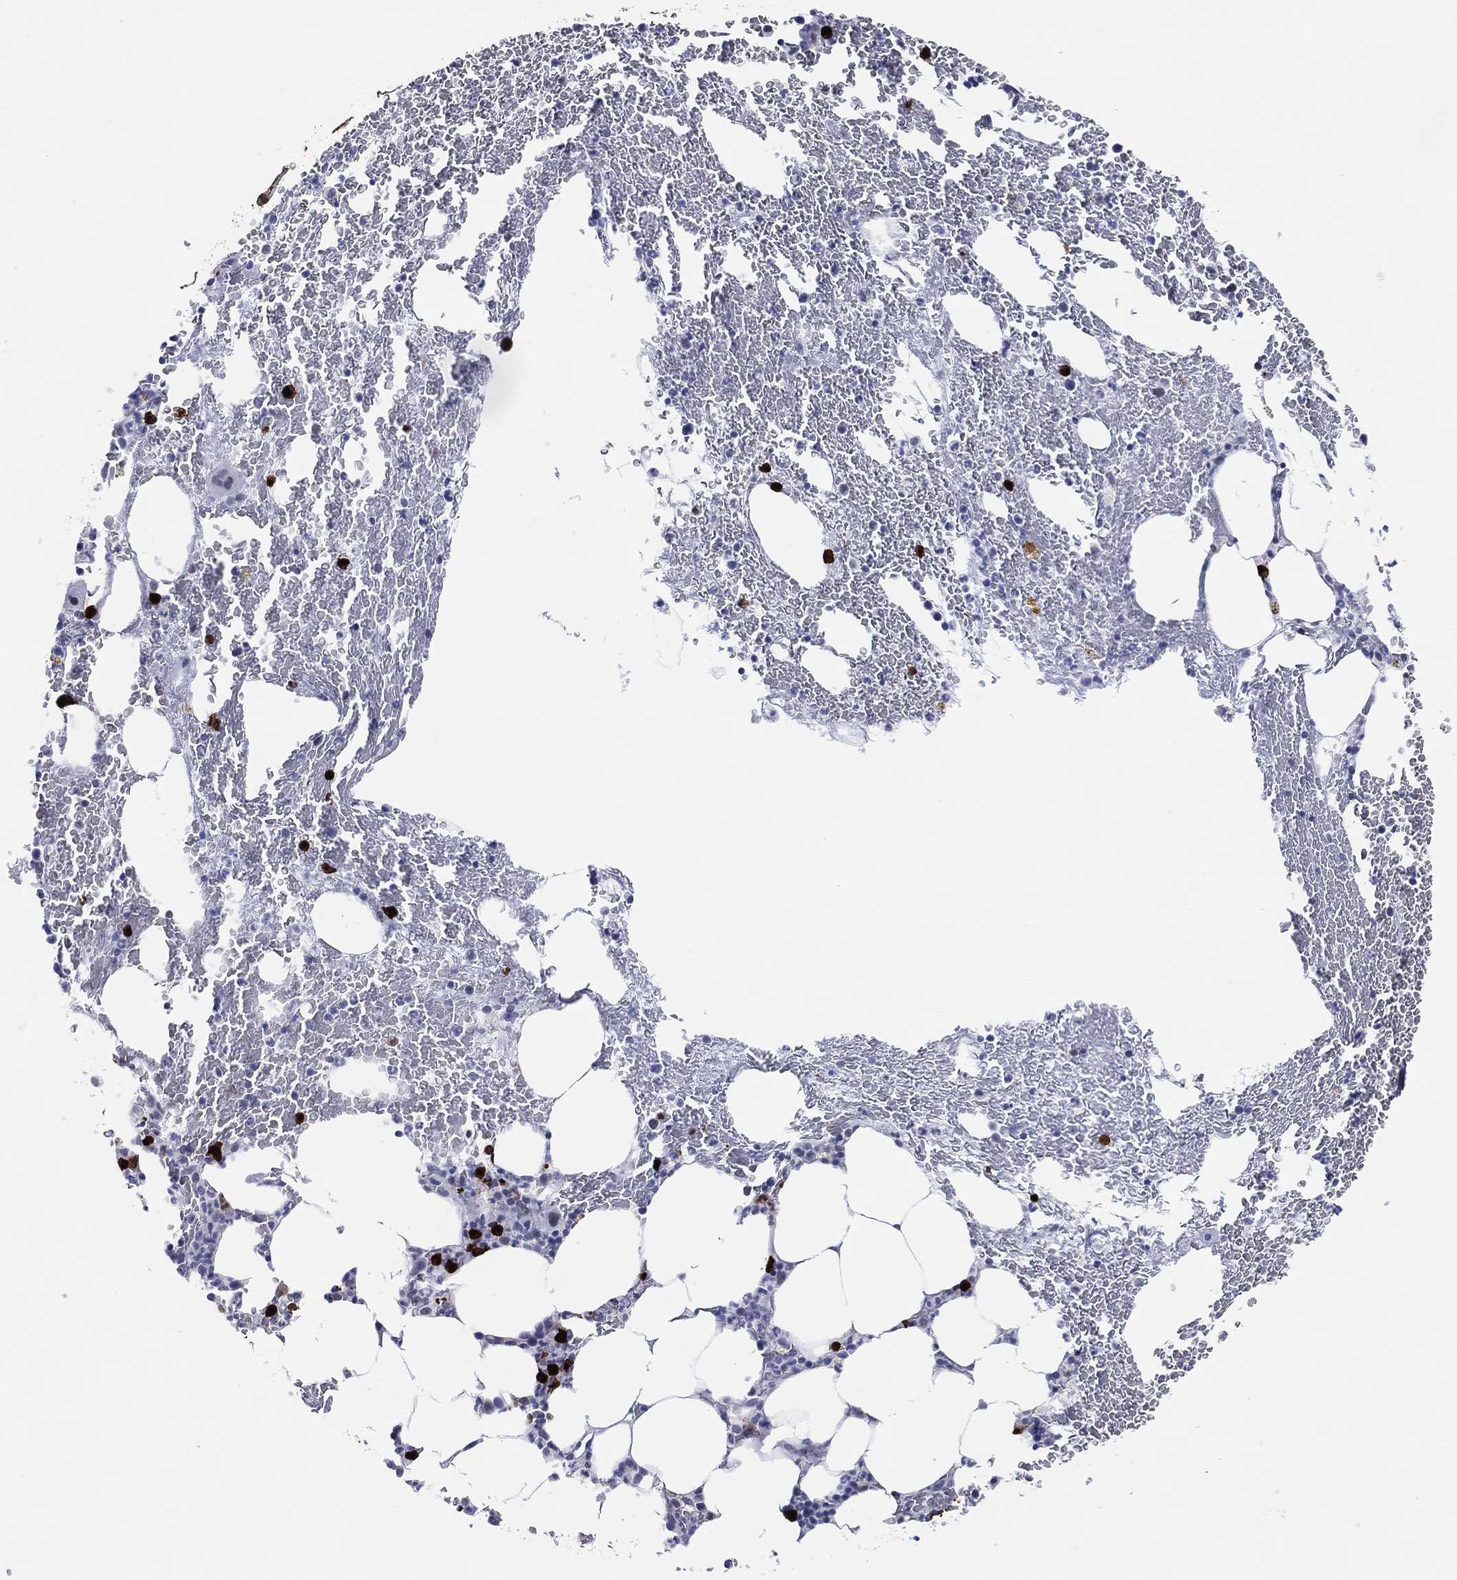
{"staining": {"intensity": "strong", "quantity": "<25%", "location": "cytoplasmic/membranous,nuclear"}, "tissue": "bone marrow", "cell_type": "Hematopoietic cells", "image_type": "normal", "snomed": [{"axis": "morphology", "description": "Normal tissue, NOS"}, {"axis": "topography", "description": "Bone marrow"}], "caption": "Immunohistochemistry (IHC) of normal bone marrow exhibits medium levels of strong cytoplasmic/membranous,nuclear staining in approximately <25% of hematopoietic cells. (Brightfield microscopy of DAB IHC at high magnification).", "gene": "CFAP58", "patient": {"sex": "female", "age": 67}}